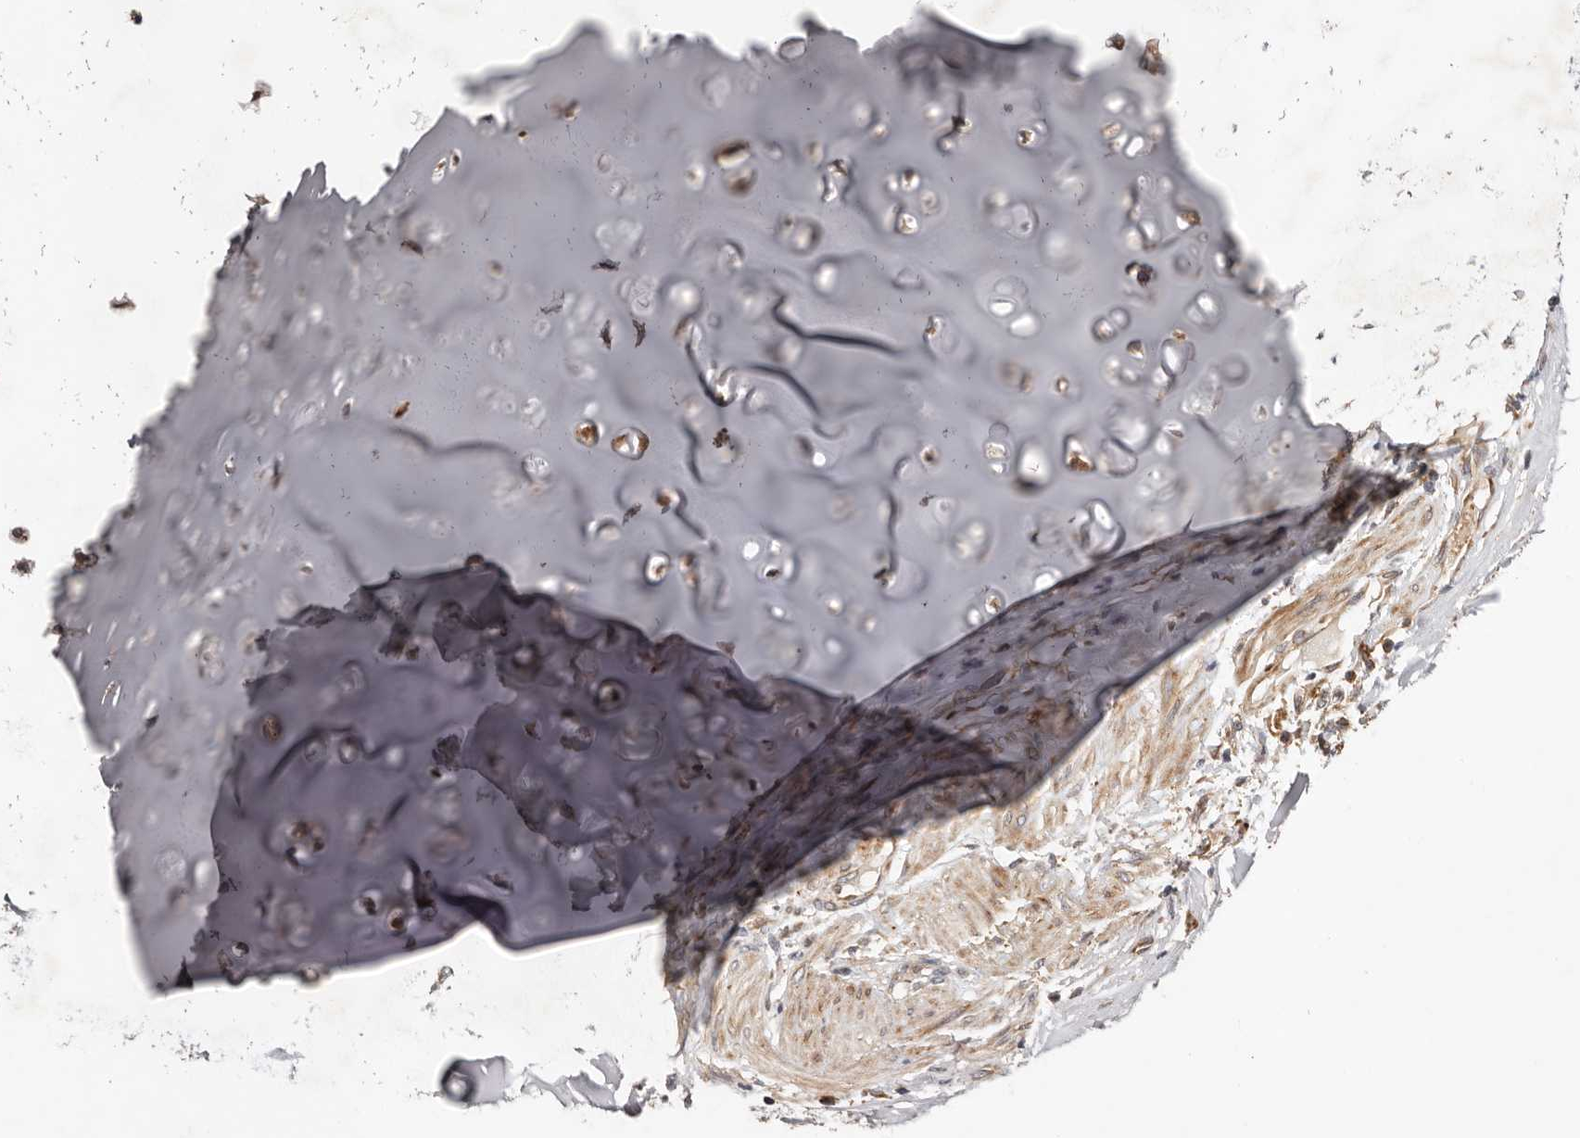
{"staining": {"intensity": "moderate", "quantity": ">75%", "location": "cytoplasmic/membranous"}, "tissue": "adipose tissue", "cell_type": "Adipocytes", "image_type": "normal", "snomed": [{"axis": "morphology", "description": "Normal tissue, NOS"}, {"axis": "morphology", "description": "Basal cell carcinoma"}, {"axis": "topography", "description": "Cartilage tissue"}, {"axis": "topography", "description": "Nasopharynx"}, {"axis": "topography", "description": "Oral tissue"}], "caption": "Immunohistochemistry (IHC) (DAB (3,3'-diaminobenzidine)) staining of unremarkable adipose tissue exhibits moderate cytoplasmic/membranous protein staining in about >75% of adipocytes. The staining was performed using DAB, with brown indicating positive protein expression. Nuclei are stained blue with hematoxylin.", "gene": "USP33", "patient": {"sex": "female", "age": 77}}